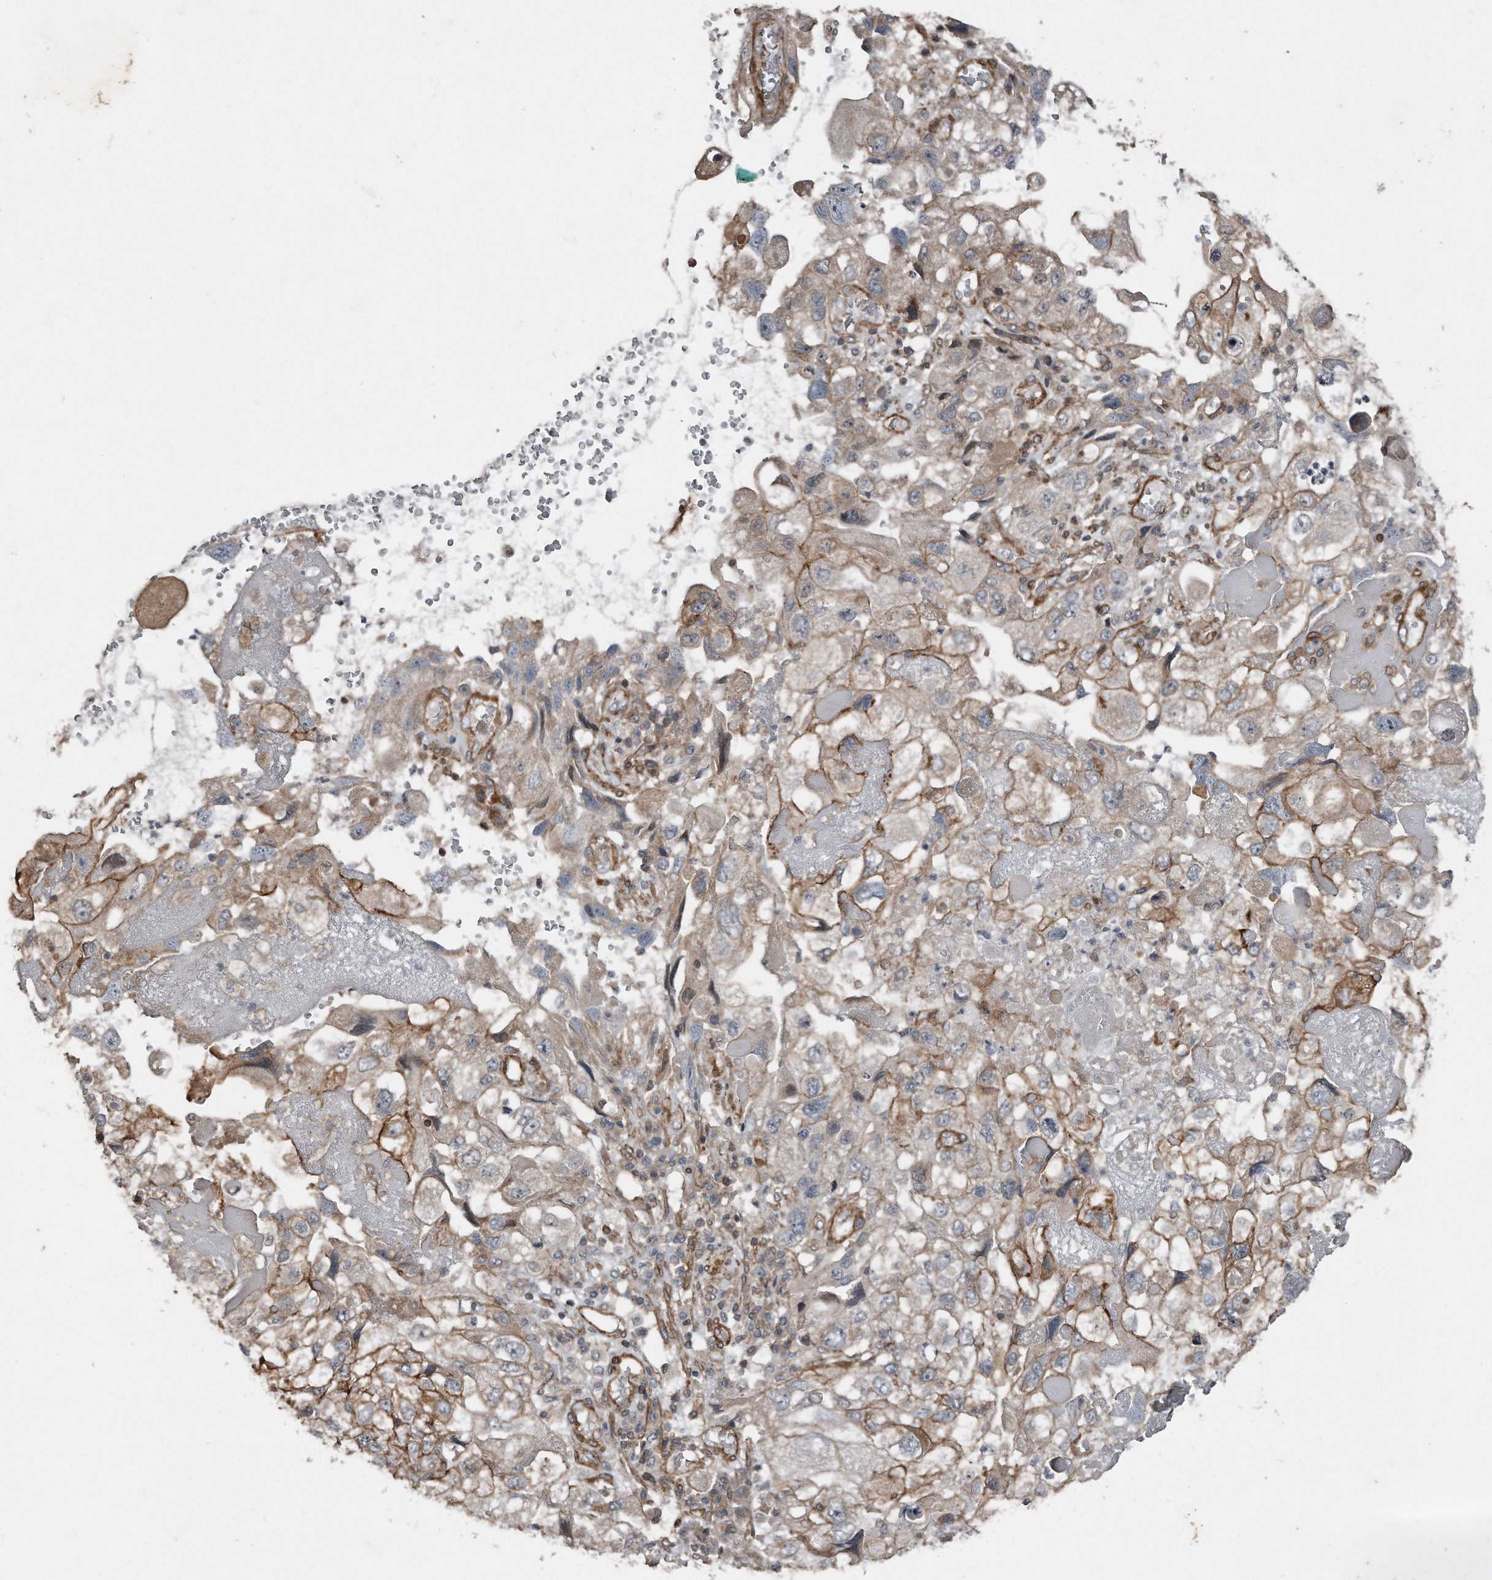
{"staining": {"intensity": "moderate", "quantity": ">75%", "location": "cytoplasmic/membranous"}, "tissue": "endometrial cancer", "cell_type": "Tumor cells", "image_type": "cancer", "snomed": [{"axis": "morphology", "description": "Adenocarcinoma, NOS"}, {"axis": "topography", "description": "Endometrium"}], "caption": "Protein expression analysis of endometrial cancer shows moderate cytoplasmic/membranous staining in about >75% of tumor cells.", "gene": "SNAP47", "patient": {"sex": "female", "age": 49}}